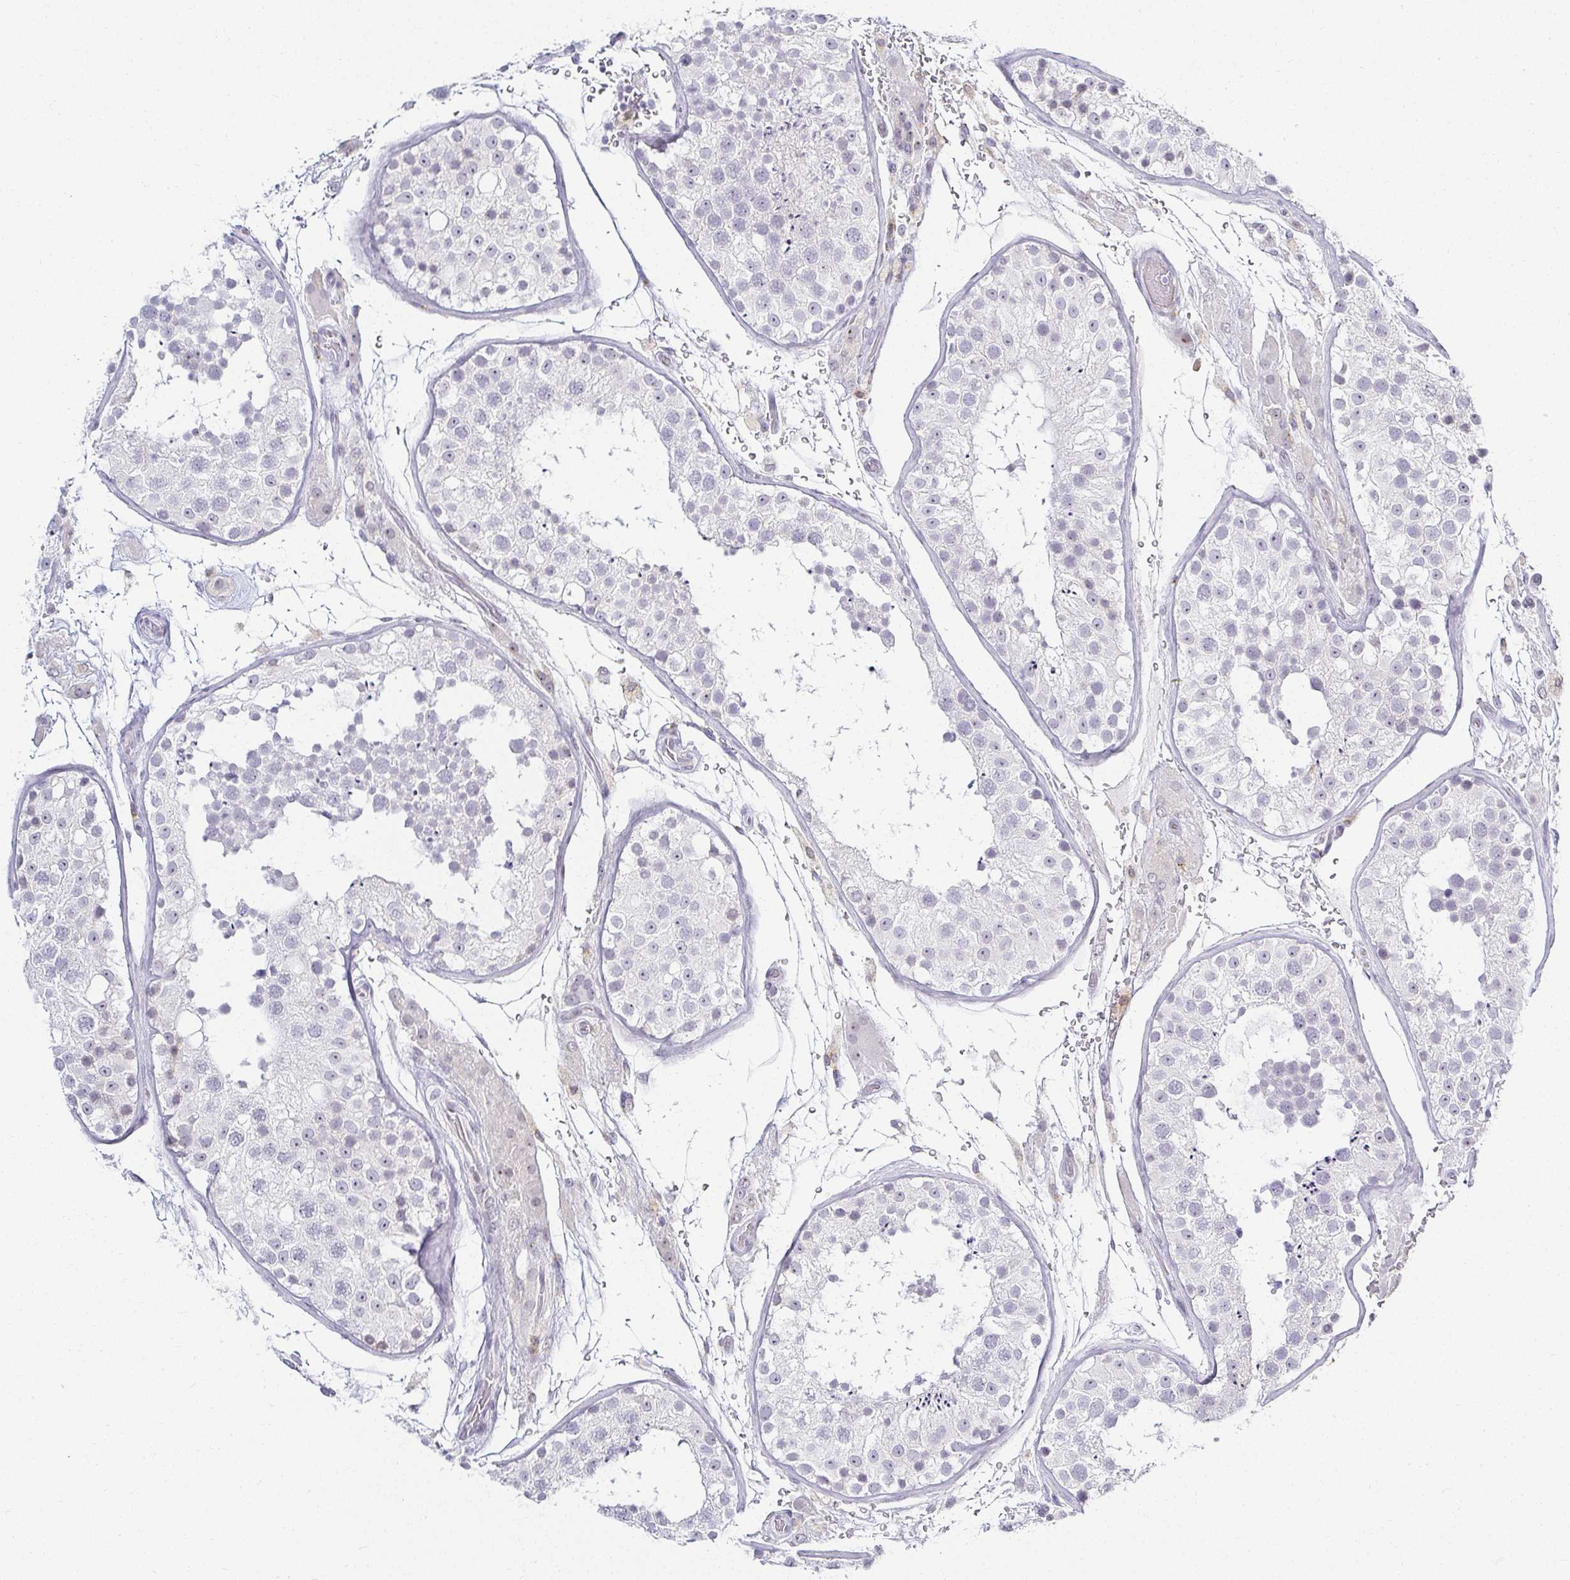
{"staining": {"intensity": "negative", "quantity": "none", "location": "none"}, "tissue": "testis", "cell_type": "Cells in seminiferous ducts", "image_type": "normal", "snomed": [{"axis": "morphology", "description": "Normal tissue, NOS"}, {"axis": "topography", "description": "Testis"}], "caption": "DAB (3,3'-diaminobenzidine) immunohistochemical staining of benign testis displays no significant positivity in cells in seminiferous ducts.", "gene": "ACAN", "patient": {"sex": "male", "age": 26}}